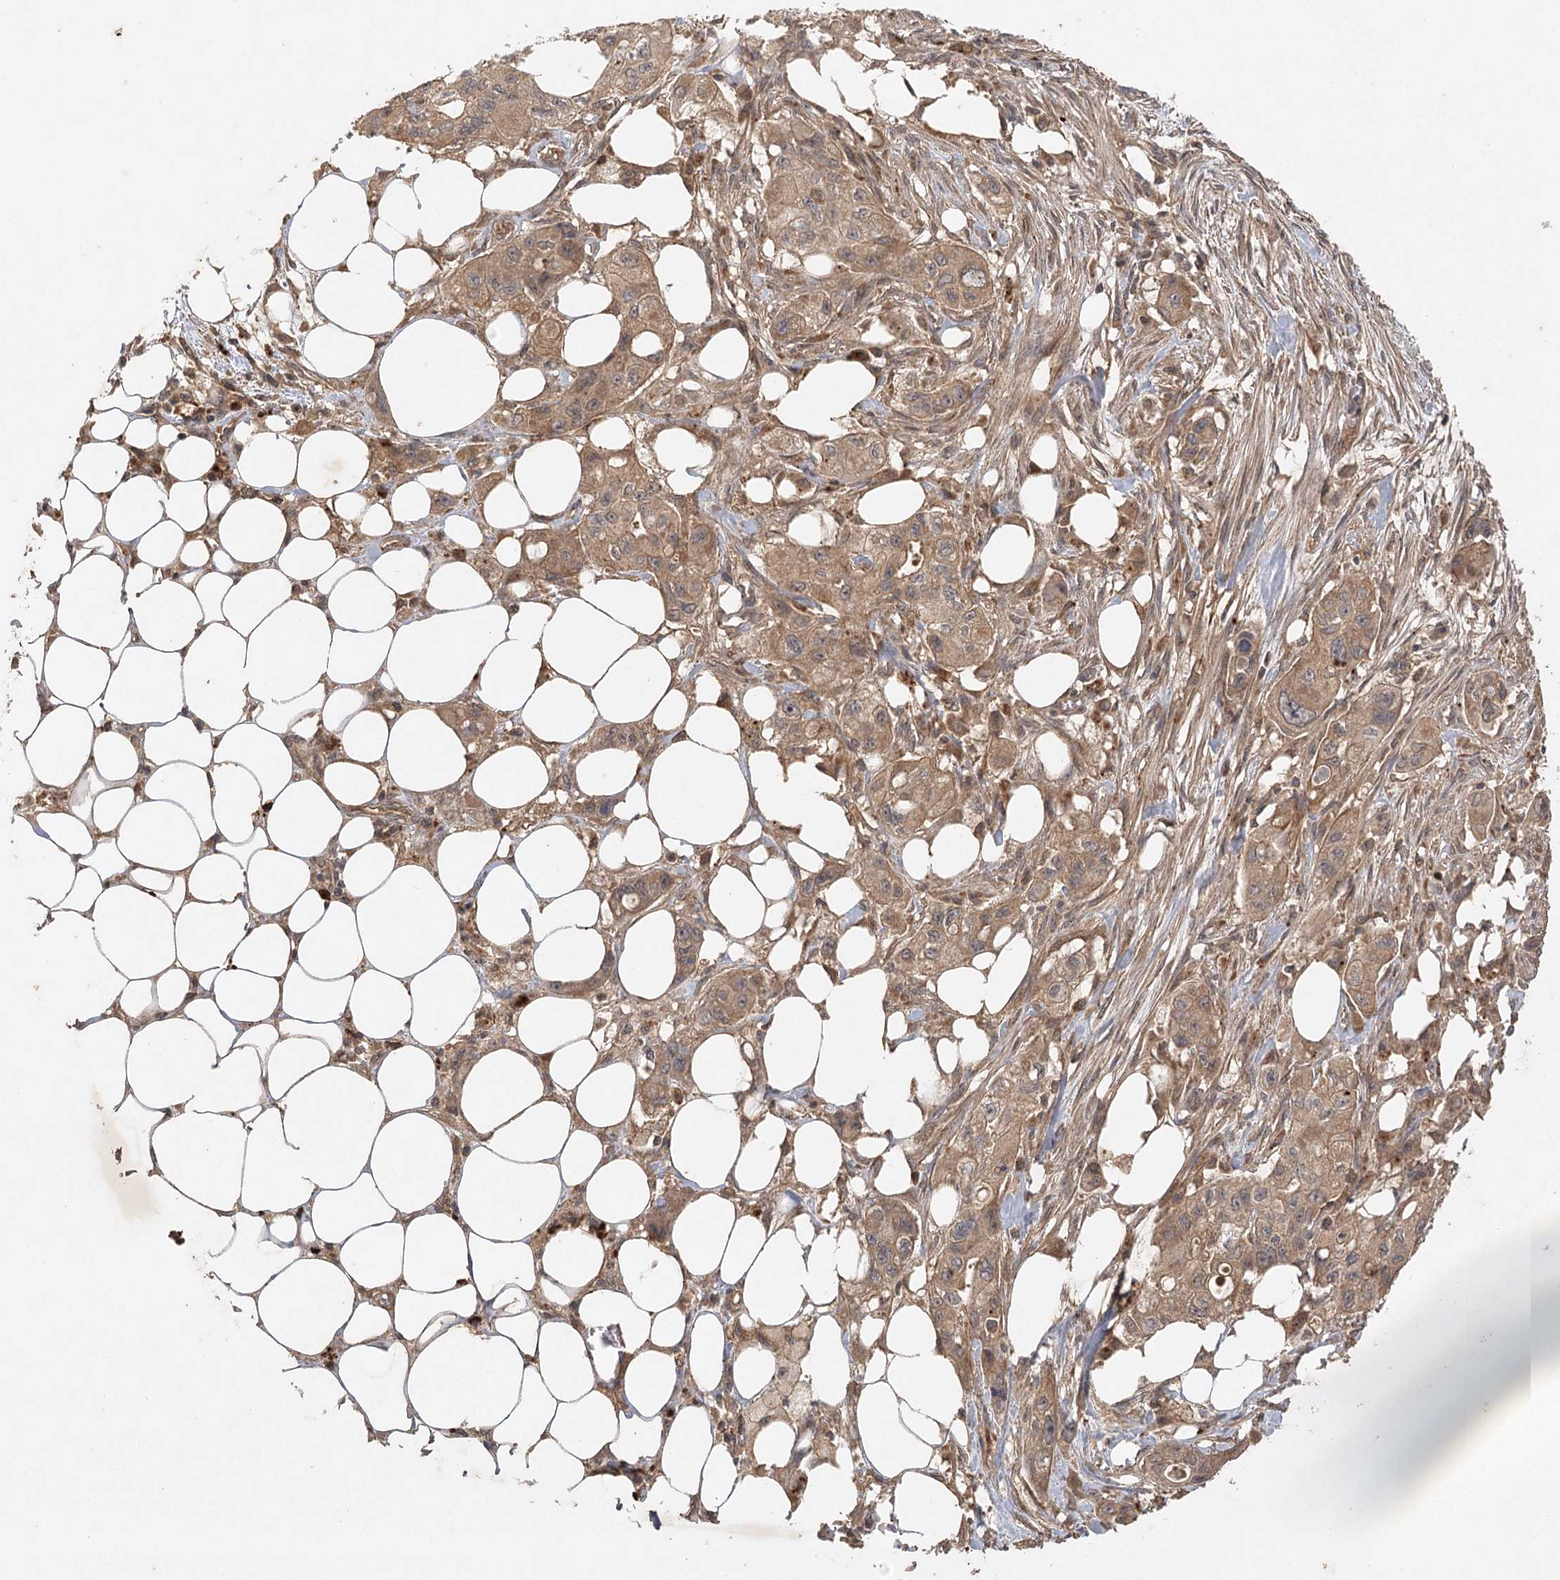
{"staining": {"intensity": "weak", "quantity": ">75%", "location": "cytoplasmic/membranous"}, "tissue": "pancreatic cancer", "cell_type": "Tumor cells", "image_type": "cancer", "snomed": [{"axis": "morphology", "description": "Adenocarcinoma, NOS"}, {"axis": "topography", "description": "Pancreas"}], "caption": "IHC micrograph of pancreatic adenocarcinoma stained for a protein (brown), which reveals low levels of weak cytoplasmic/membranous staining in approximately >75% of tumor cells.", "gene": "ARL13A", "patient": {"sex": "male", "age": 75}}